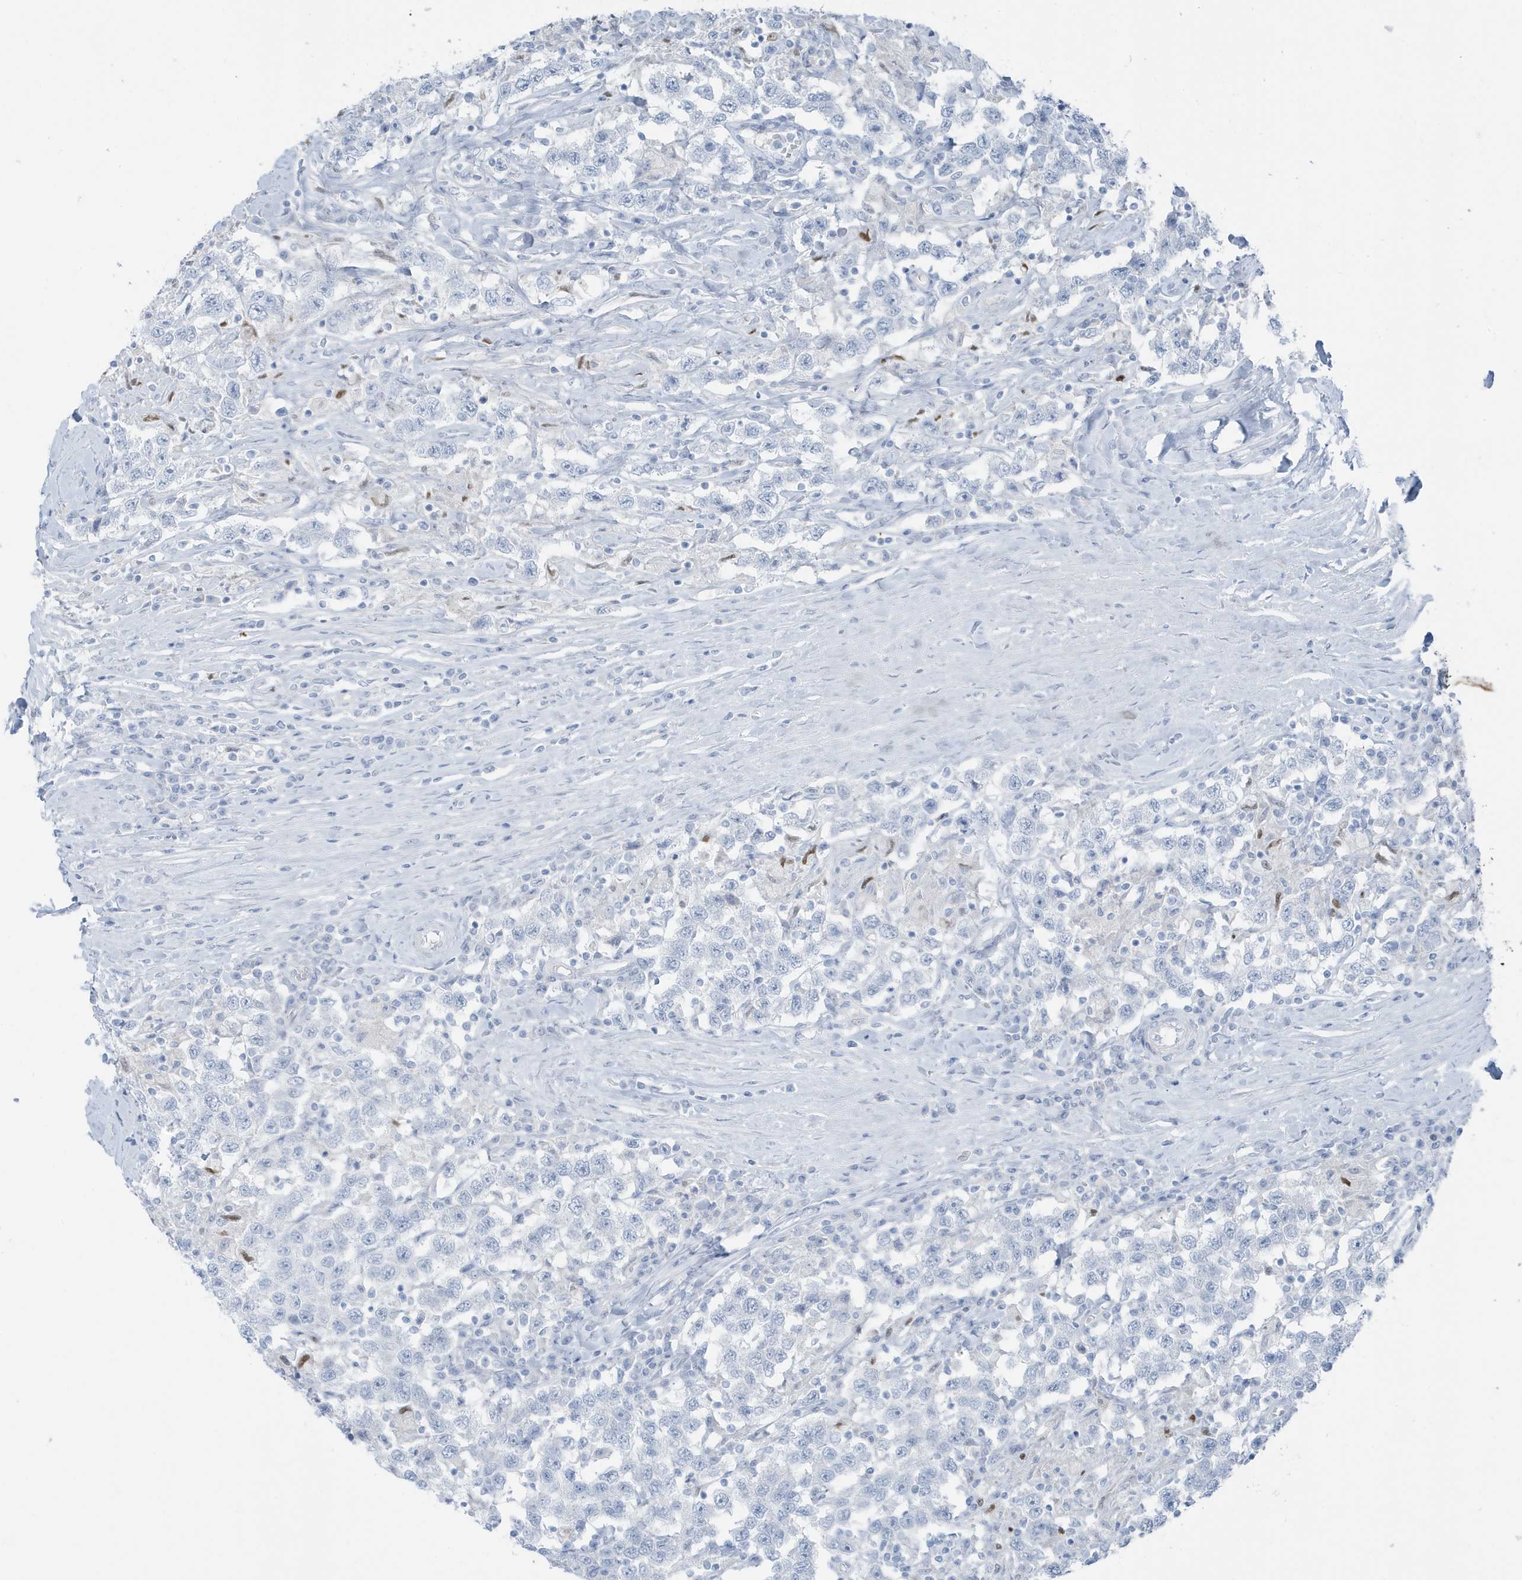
{"staining": {"intensity": "negative", "quantity": "none", "location": "none"}, "tissue": "testis cancer", "cell_type": "Tumor cells", "image_type": "cancer", "snomed": [{"axis": "morphology", "description": "Seminoma, NOS"}, {"axis": "topography", "description": "Testis"}], "caption": "Tumor cells show no significant staining in testis seminoma.", "gene": "ZFP64", "patient": {"sex": "male", "age": 41}}